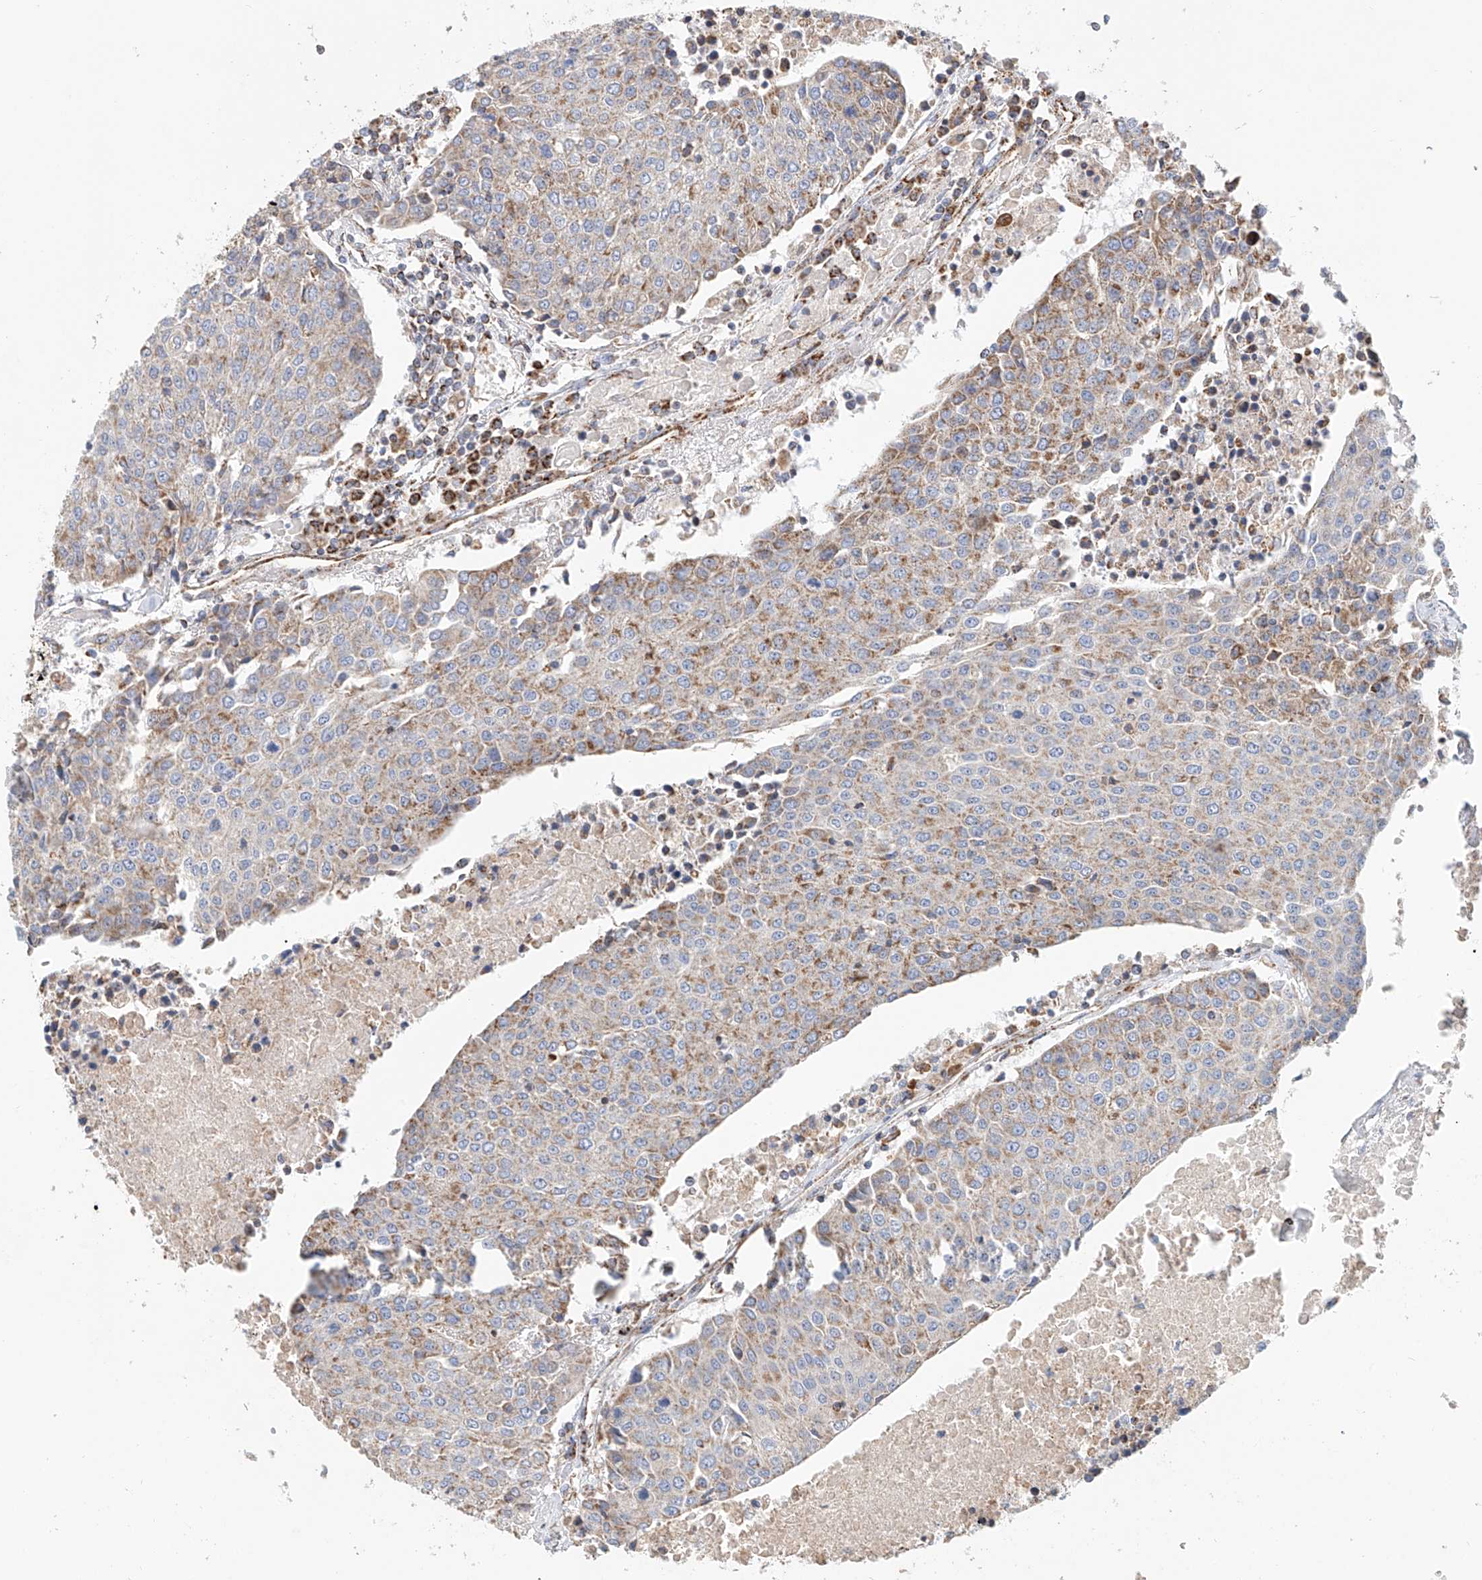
{"staining": {"intensity": "weak", "quantity": ">75%", "location": "cytoplasmic/membranous"}, "tissue": "urothelial cancer", "cell_type": "Tumor cells", "image_type": "cancer", "snomed": [{"axis": "morphology", "description": "Urothelial carcinoma, High grade"}, {"axis": "topography", "description": "Urinary bladder"}], "caption": "Brown immunohistochemical staining in urothelial carcinoma (high-grade) shows weak cytoplasmic/membranous staining in approximately >75% of tumor cells.", "gene": "MCL1", "patient": {"sex": "female", "age": 85}}